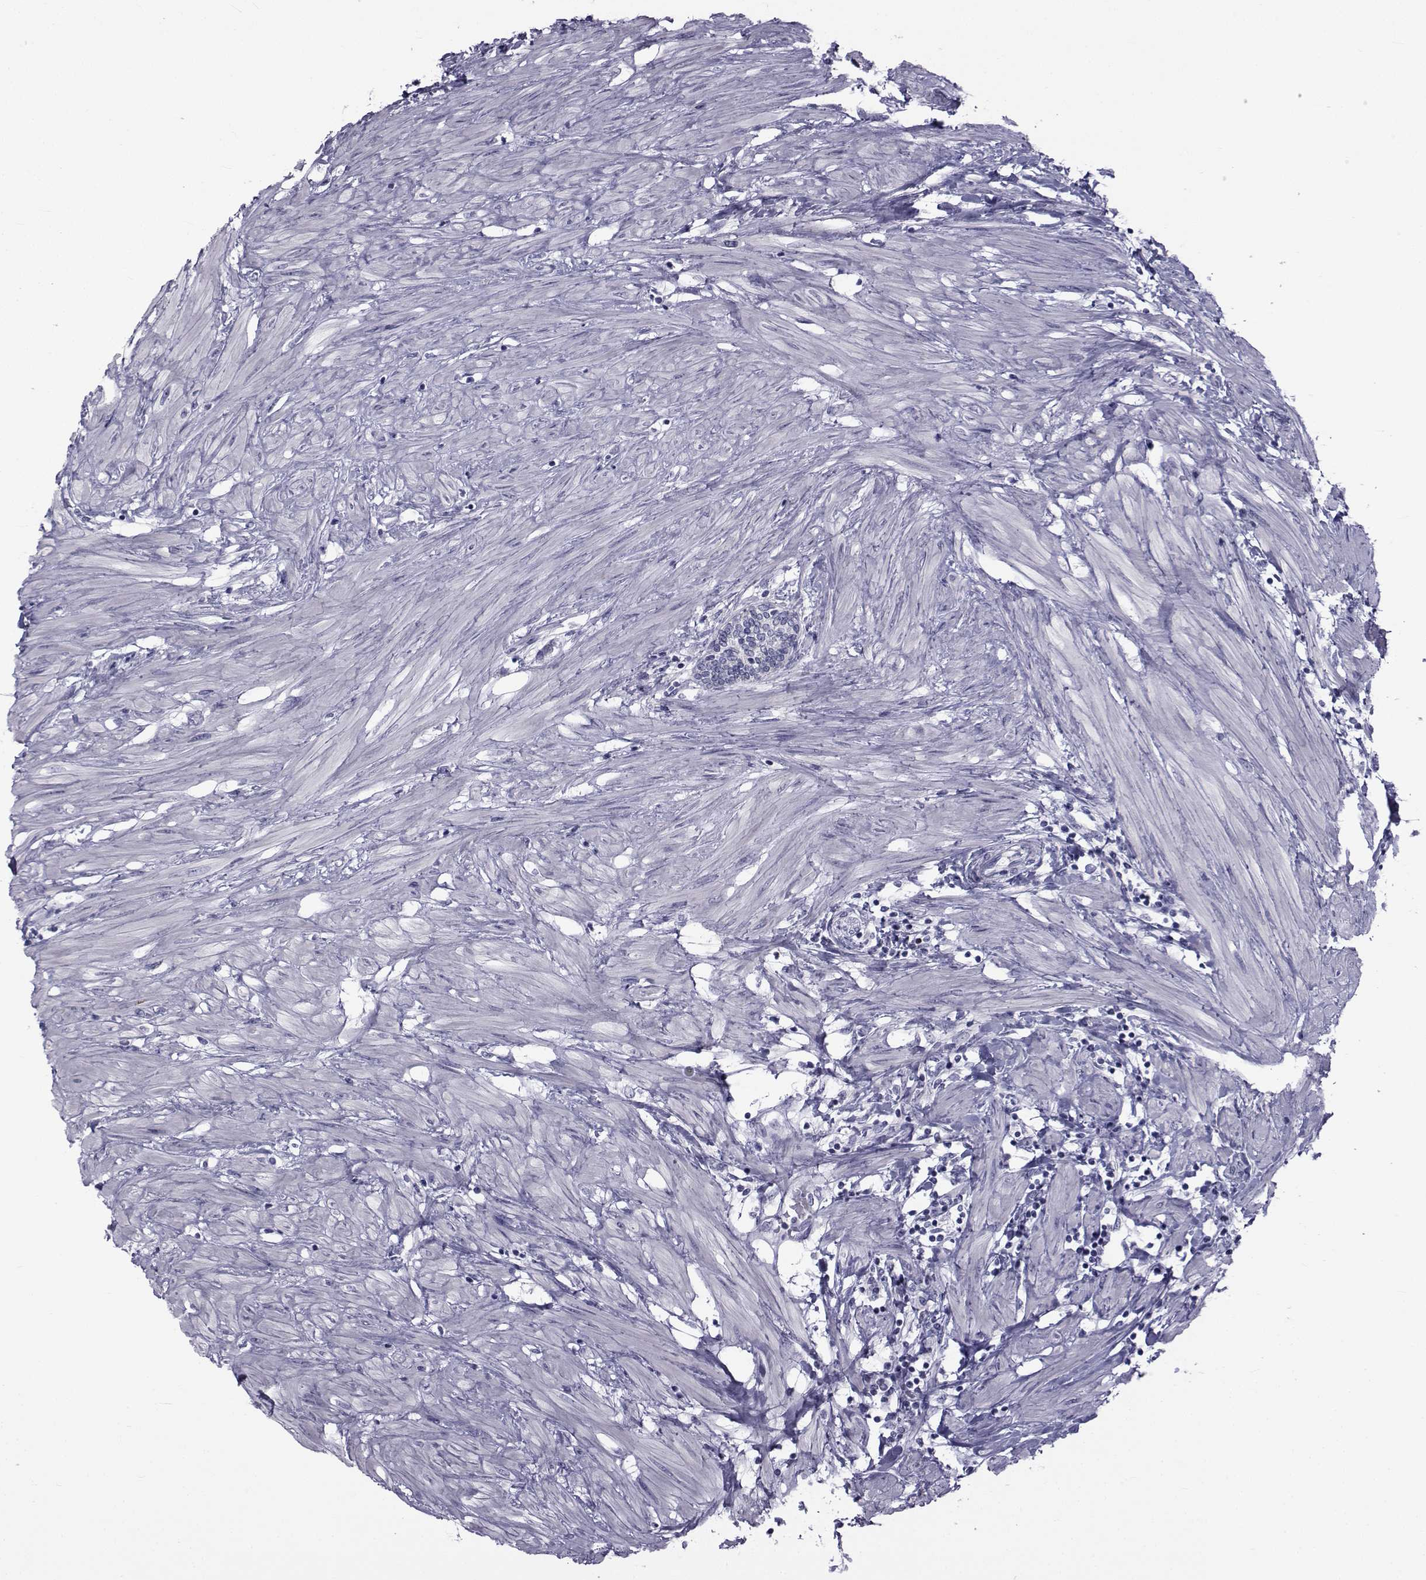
{"staining": {"intensity": "negative", "quantity": "none", "location": "none"}, "tissue": "prostate", "cell_type": "Glandular cells", "image_type": "normal", "snomed": [{"axis": "morphology", "description": "Normal tissue, NOS"}, {"axis": "topography", "description": "Prostate"}], "caption": "This is an immunohistochemistry (IHC) histopathology image of normal human prostate. There is no expression in glandular cells.", "gene": "FDXR", "patient": {"sex": "male", "age": 55}}